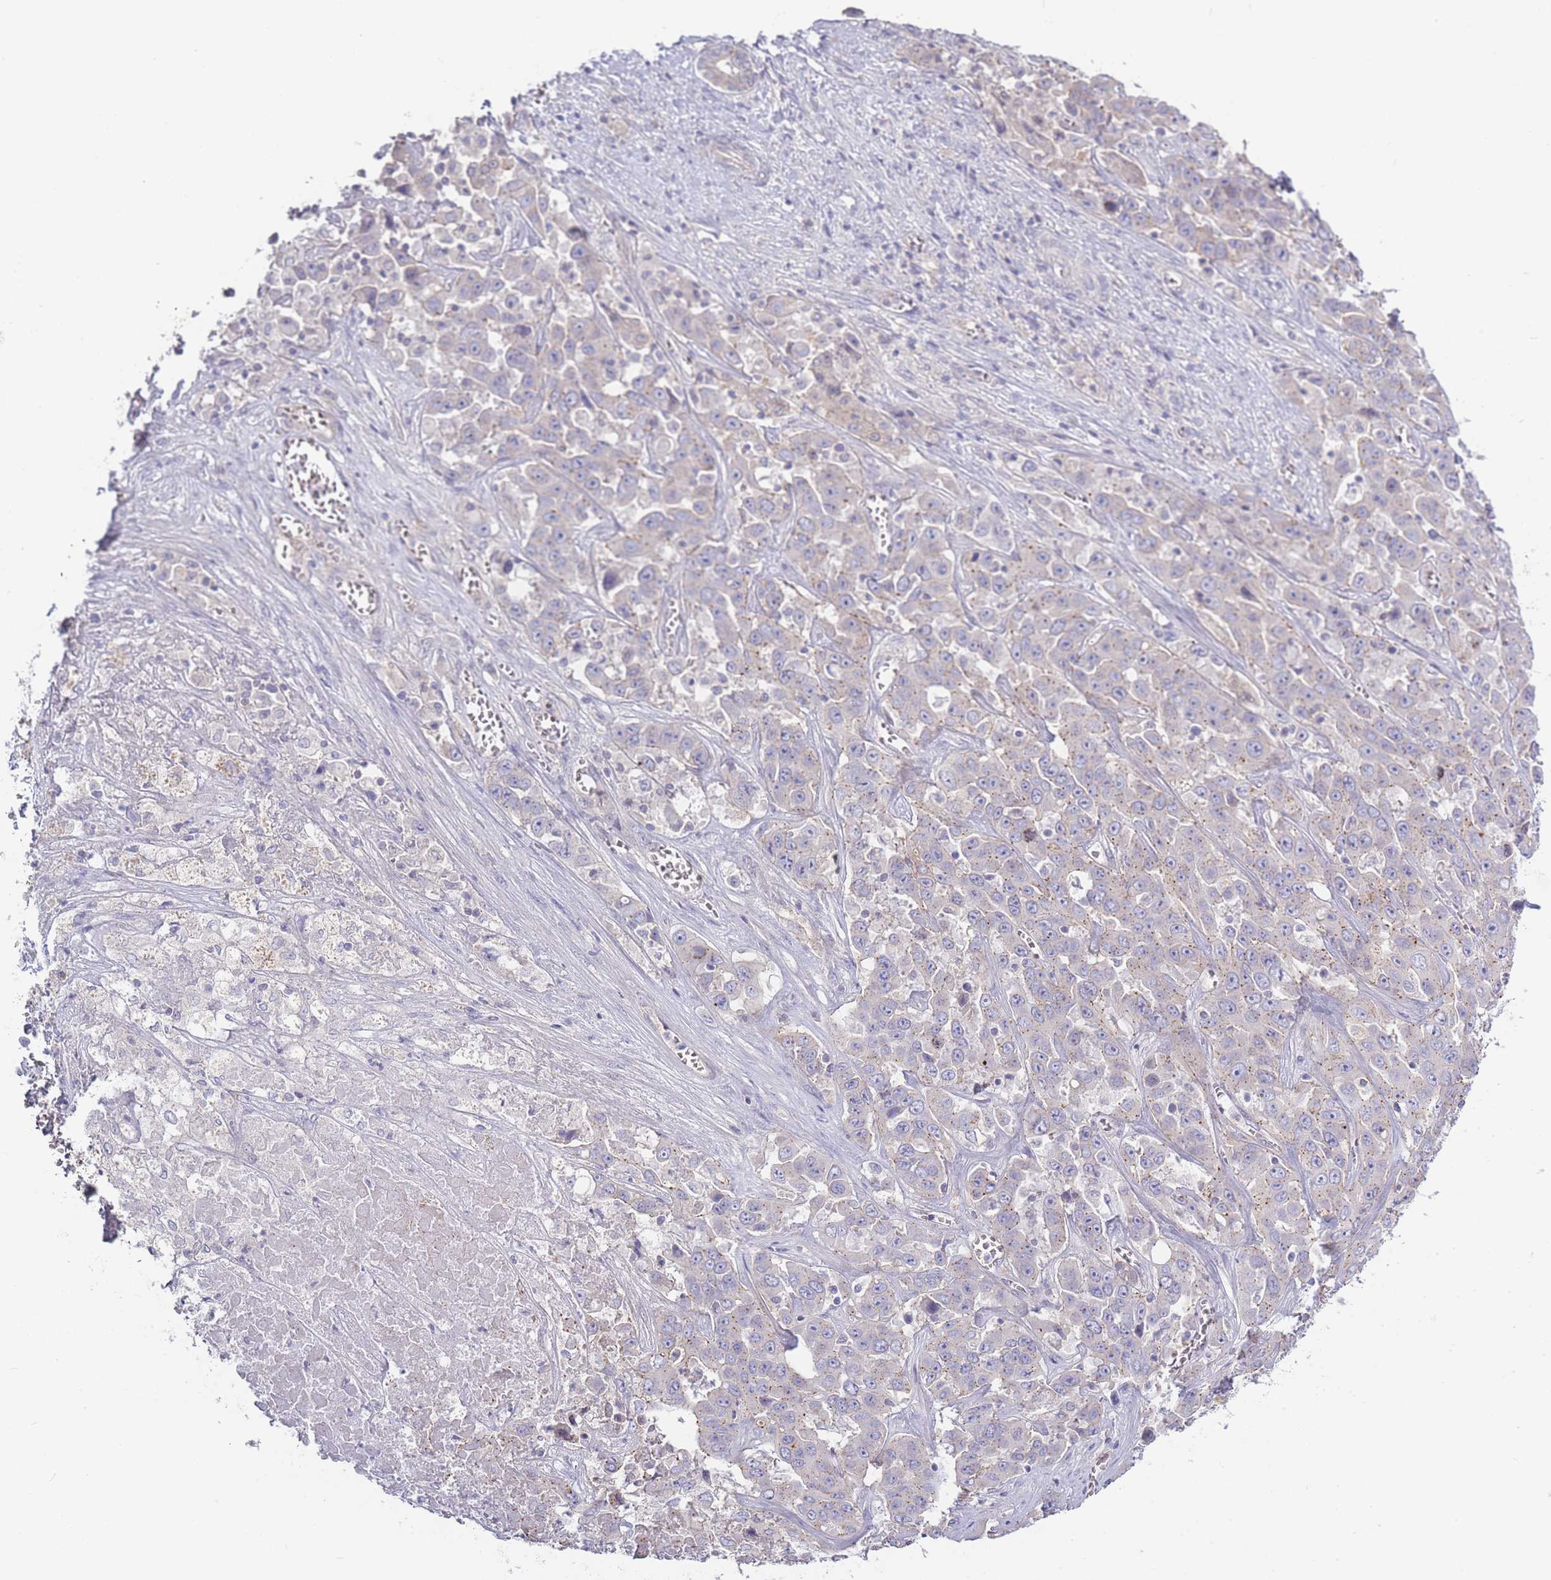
{"staining": {"intensity": "weak", "quantity": "<25%", "location": "cytoplasmic/membranous"}, "tissue": "liver cancer", "cell_type": "Tumor cells", "image_type": "cancer", "snomed": [{"axis": "morphology", "description": "Cholangiocarcinoma"}, {"axis": "topography", "description": "Liver"}], "caption": "Tumor cells show no significant expression in liver cholangiocarcinoma.", "gene": "SPHKAP", "patient": {"sex": "female", "age": 52}}